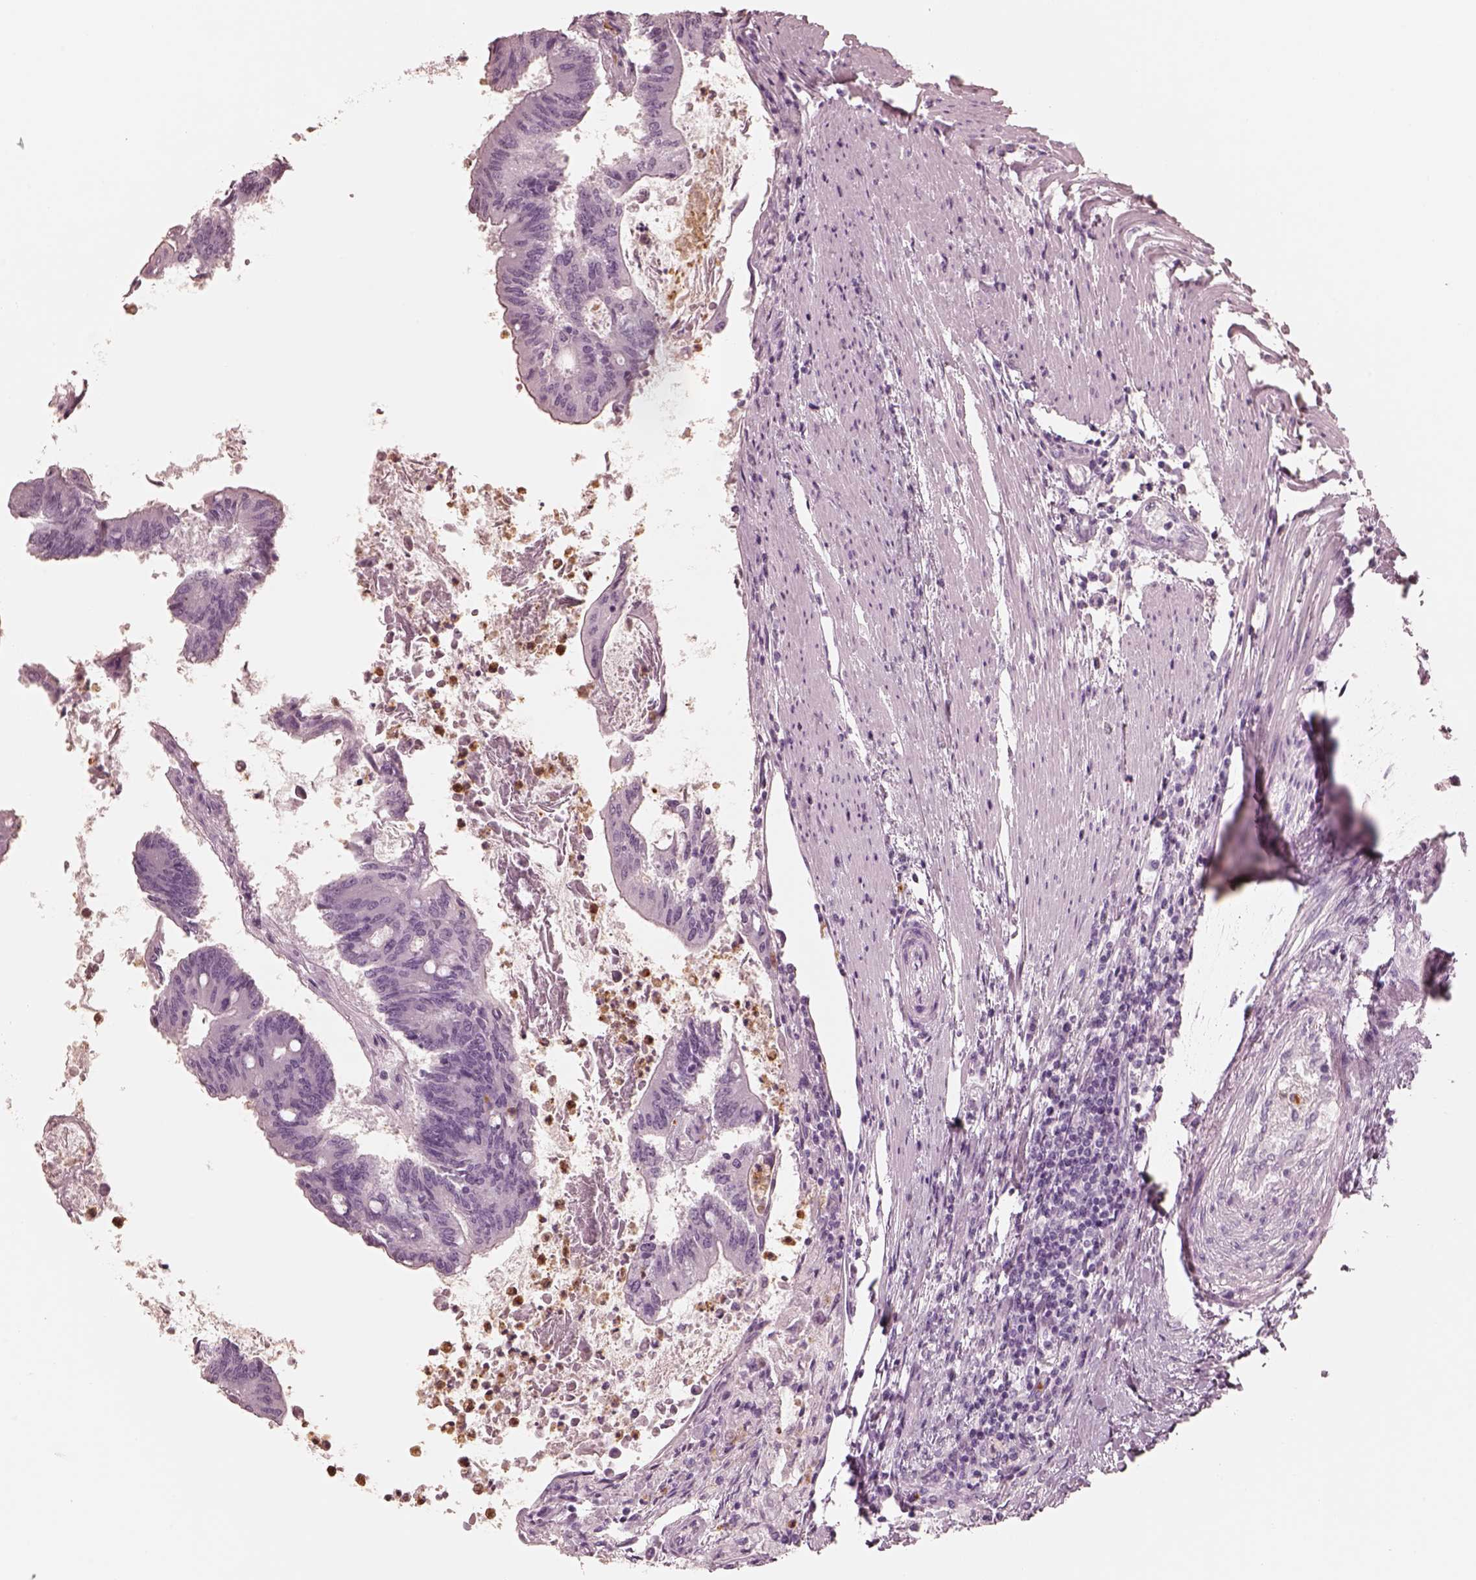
{"staining": {"intensity": "negative", "quantity": "none", "location": "none"}, "tissue": "colorectal cancer", "cell_type": "Tumor cells", "image_type": "cancer", "snomed": [{"axis": "morphology", "description": "Adenocarcinoma, NOS"}, {"axis": "topography", "description": "Colon"}], "caption": "There is no significant staining in tumor cells of adenocarcinoma (colorectal). (DAB (3,3'-diaminobenzidine) IHC visualized using brightfield microscopy, high magnification).", "gene": "ELANE", "patient": {"sex": "female", "age": 70}}